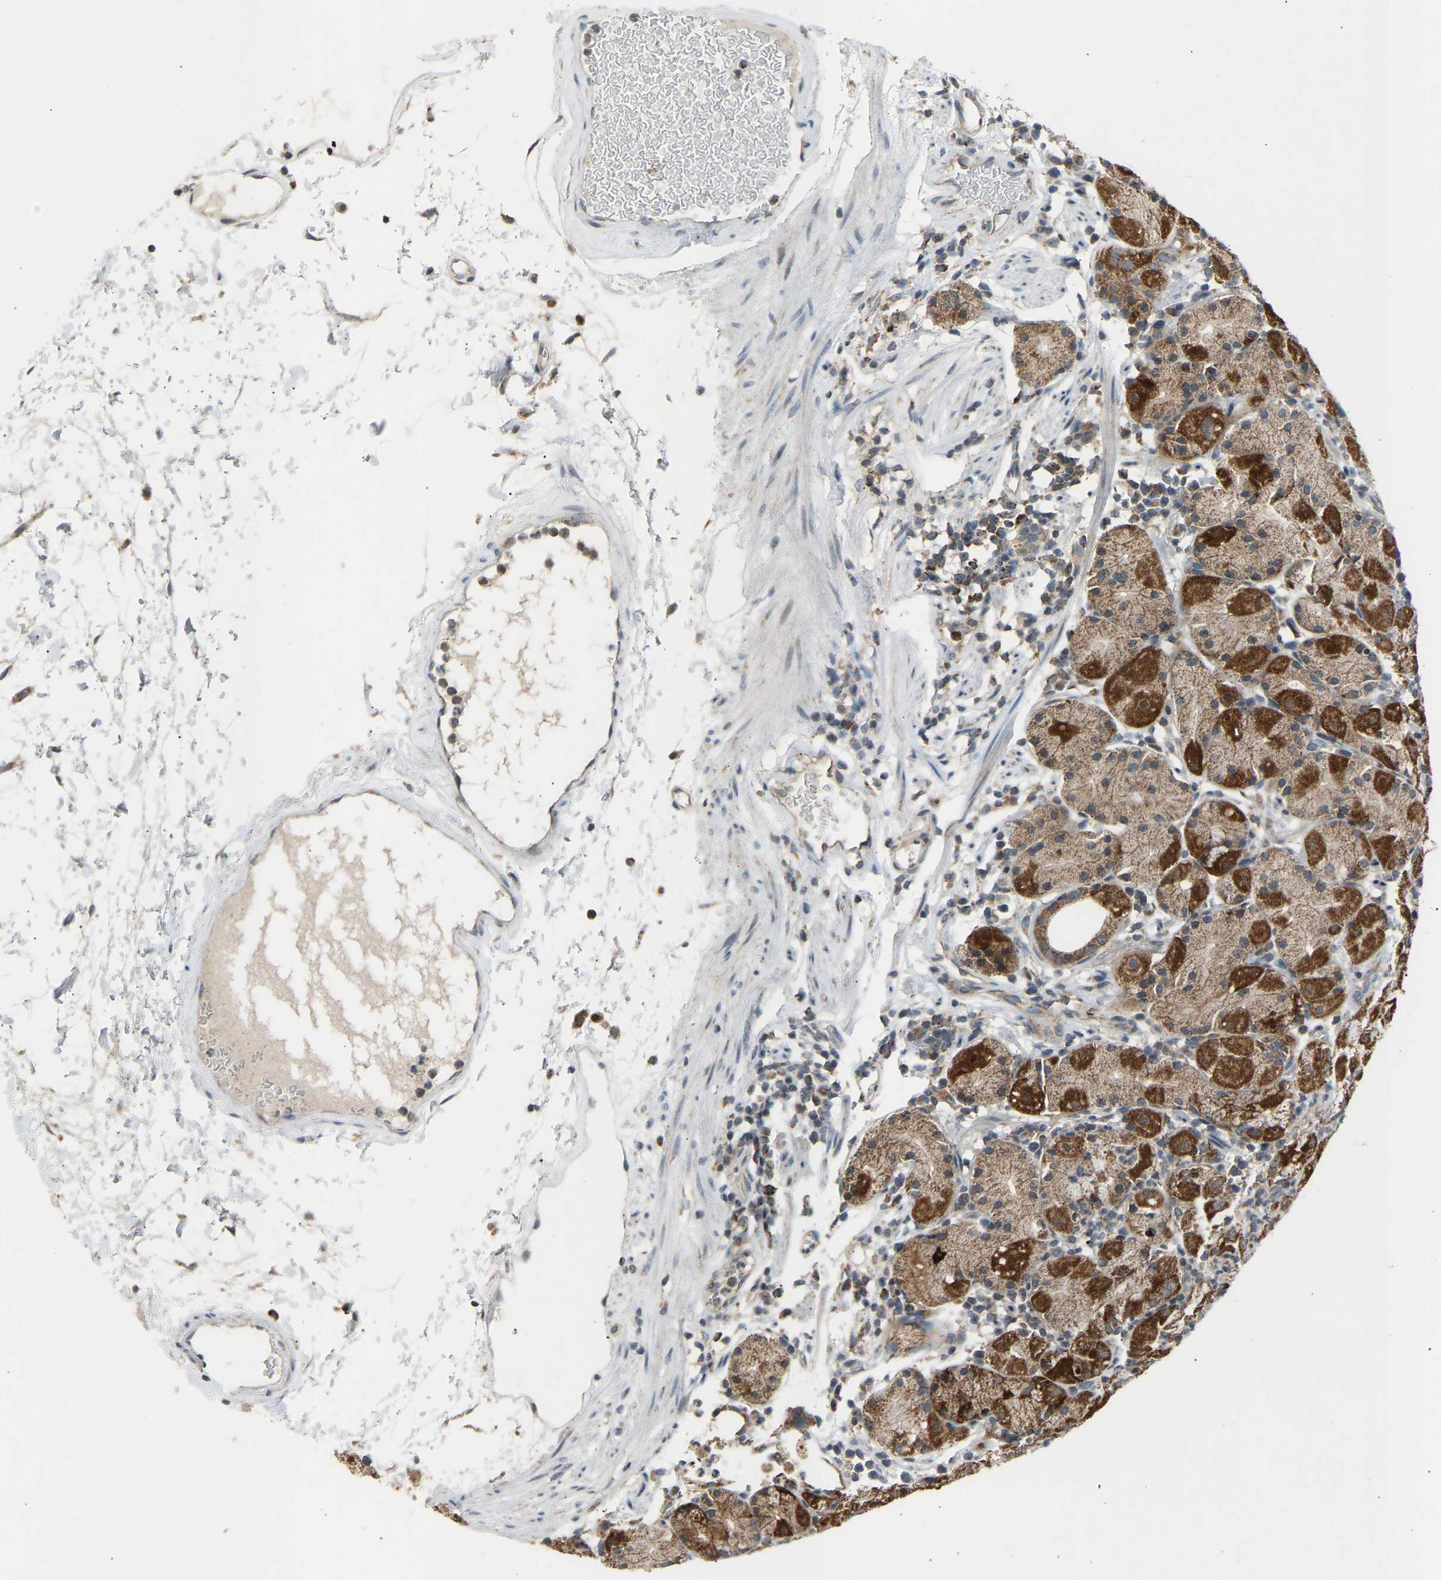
{"staining": {"intensity": "strong", "quantity": "25%-75%", "location": "cytoplasmic/membranous"}, "tissue": "stomach", "cell_type": "Glandular cells", "image_type": "normal", "snomed": [{"axis": "morphology", "description": "Normal tissue, NOS"}, {"axis": "topography", "description": "Stomach"}, {"axis": "topography", "description": "Stomach, lower"}], "caption": "Stomach stained with a brown dye demonstrates strong cytoplasmic/membranous positive positivity in about 25%-75% of glandular cells.", "gene": "SLIRP", "patient": {"sex": "female", "age": 75}}